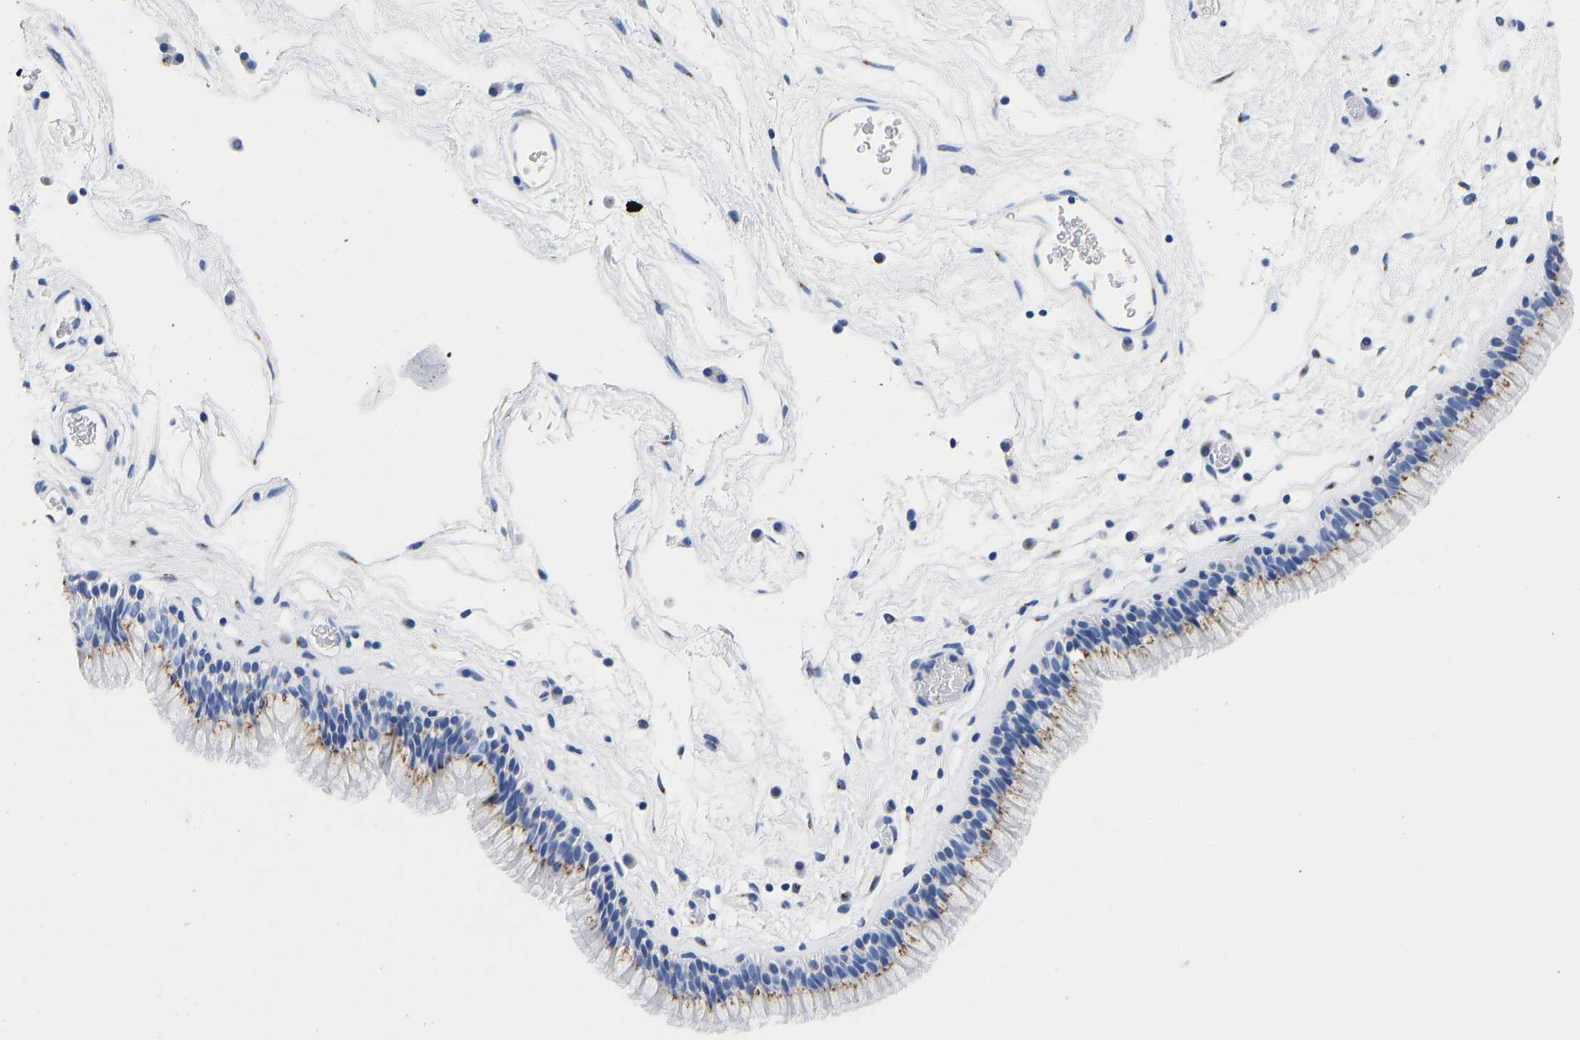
{"staining": {"intensity": "moderate", "quantity": ">75%", "location": "cytoplasmic/membranous"}, "tissue": "nasopharynx", "cell_type": "Respiratory epithelial cells", "image_type": "normal", "snomed": [{"axis": "morphology", "description": "Normal tissue, NOS"}, {"axis": "morphology", "description": "Inflammation, NOS"}, {"axis": "topography", "description": "Nasopharynx"}], "caption": "Nasopharynx stained with DAB (3,3'-diaminobenzidine) immunohistochemistry demonstrates medium levels of moderate cytoplasmic/membranous expression in approximately >75% of respiratory epithelial cells. Nuclei are stained in blue.", "gene": "TMEM87A", "patient": {"sex": "male", "age": 48}}